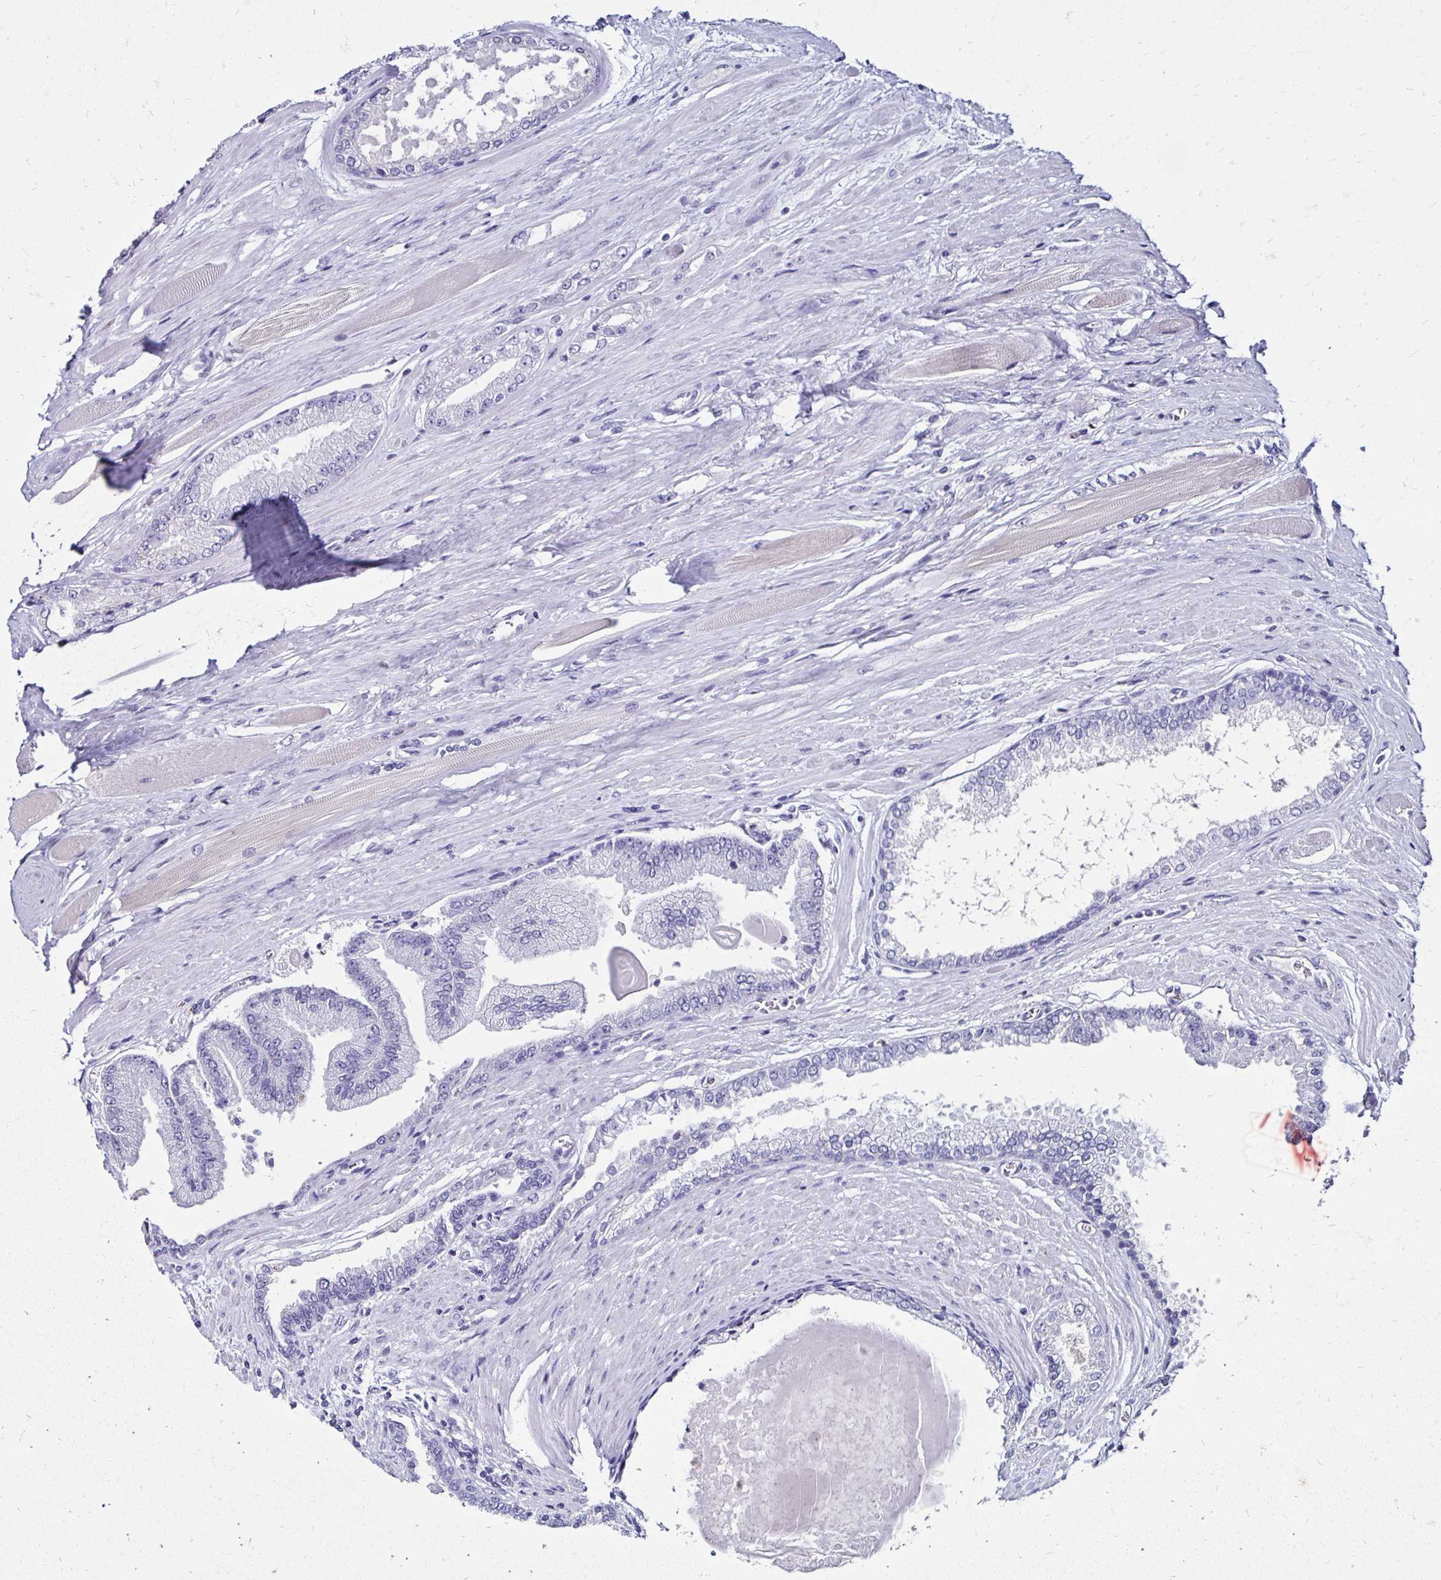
{"staining": {"intensity": "negative", "quantity": "none", "location": "none"}, "tissue": "prostate cancer", "cell_type": "Tumor cells", "image_type": "cancer", "snomed": [{"axis": "morphology", "description": "Adenocarcinoma, Low grade"}, {"axis": "topography", "description": "Prostate"}], "caption": "An IHC photomicrograph of prostate adenocarcinoma (low-grade) is shown. There is no staining in tumor cells of prostate adenocarcinoma (low-grade).", "gene": "KCNT1", "patient": {"sex": "male", "age": 67}}